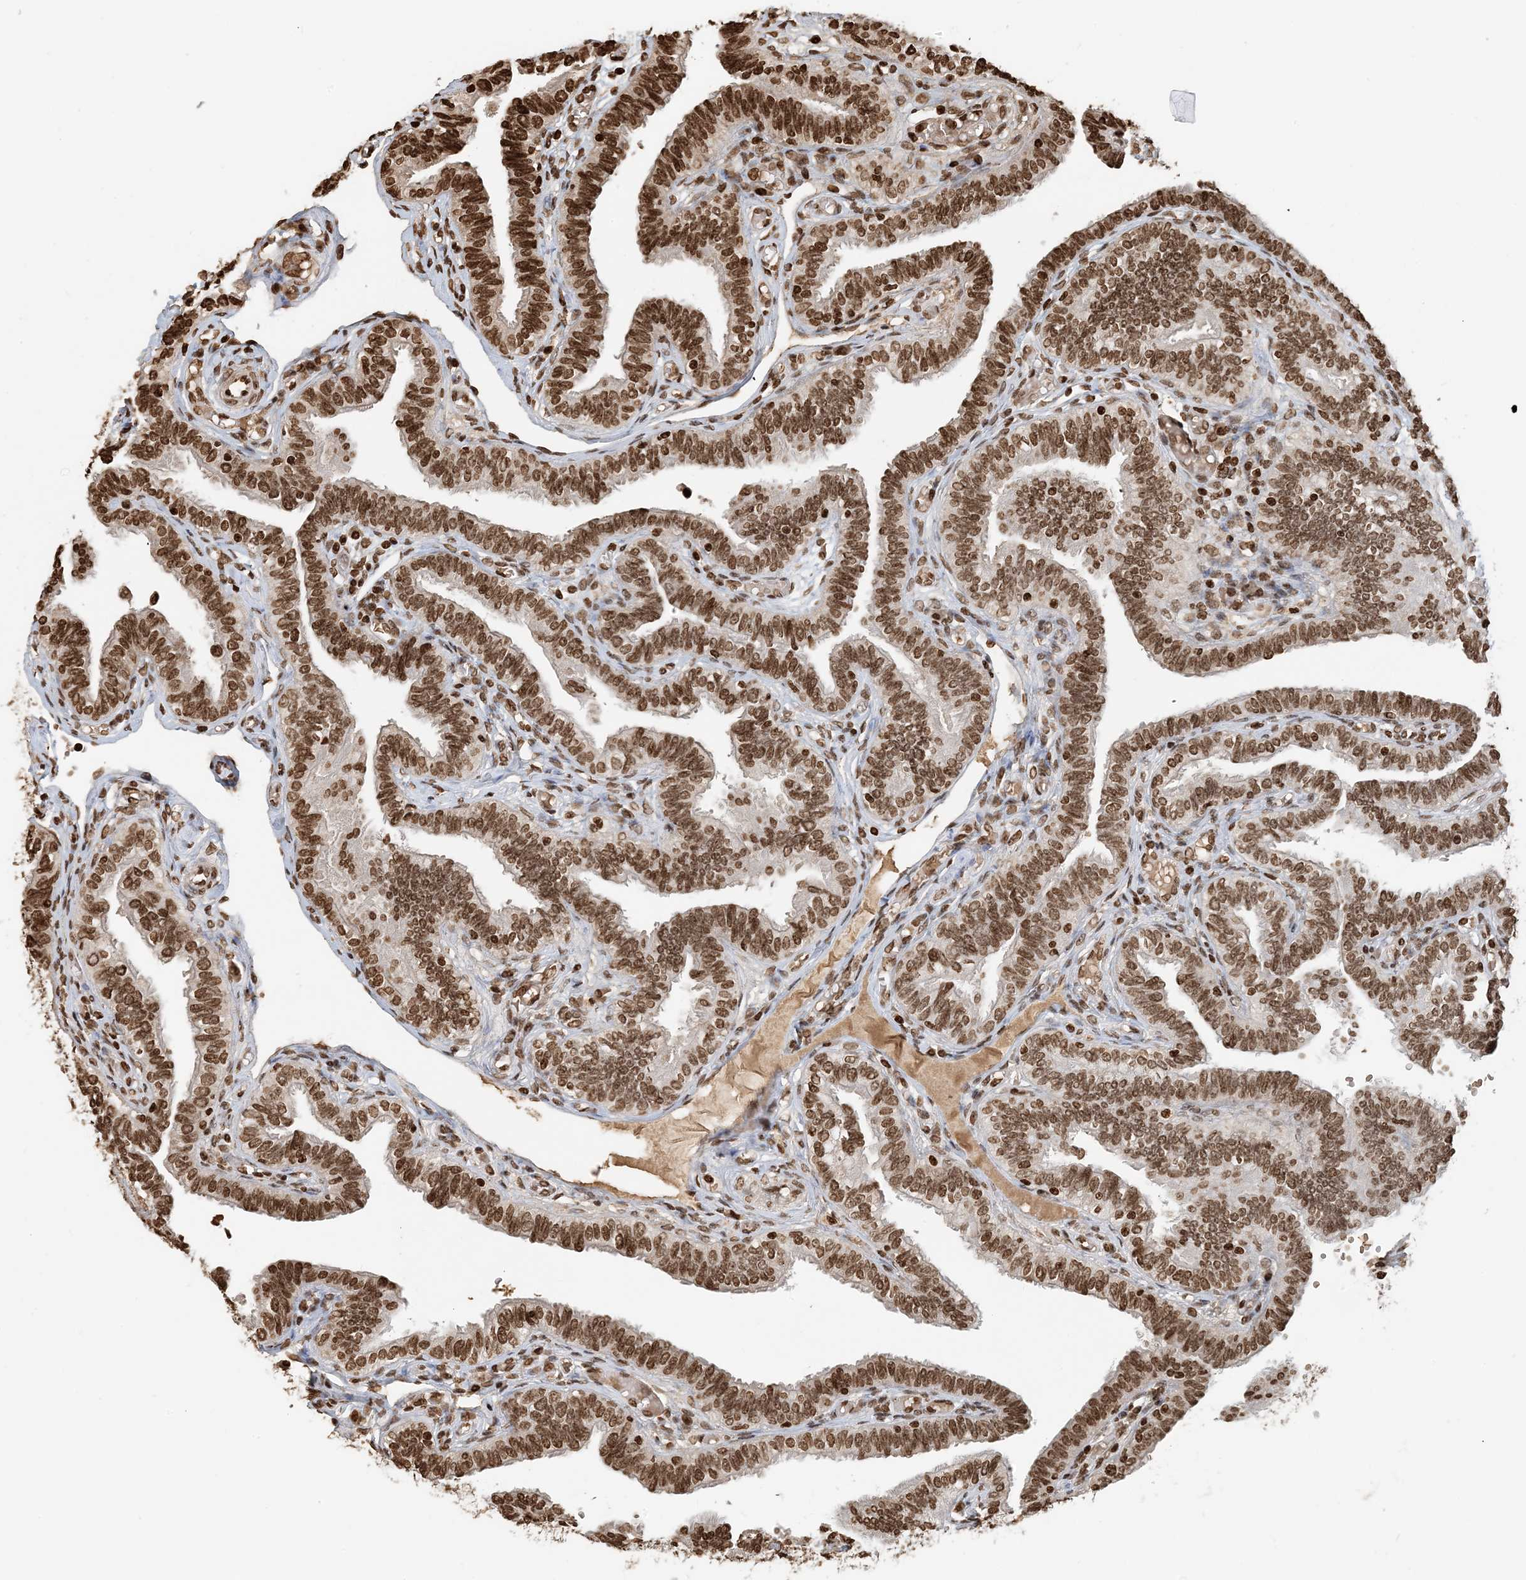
{"staining": {"intensity": "strong", "quantity": ">75%", "location": "nuclear"}, "tissue": "fallopian tube", "cell_type": "Glandular cells", "image_type": "normal", "snomed": [{"axis": "morphology", "description": "Normal tissue, NOS"}, {"axis": "topography", "description": "Fallopian tube"}], "caption": "Immunohistochemical staining of unremarkable human fallopian tube reveals strong nuclear protein expression in about >75% of glandular cells.", "gene": "H3", "patient": {"sex": "female", "age": 39}}